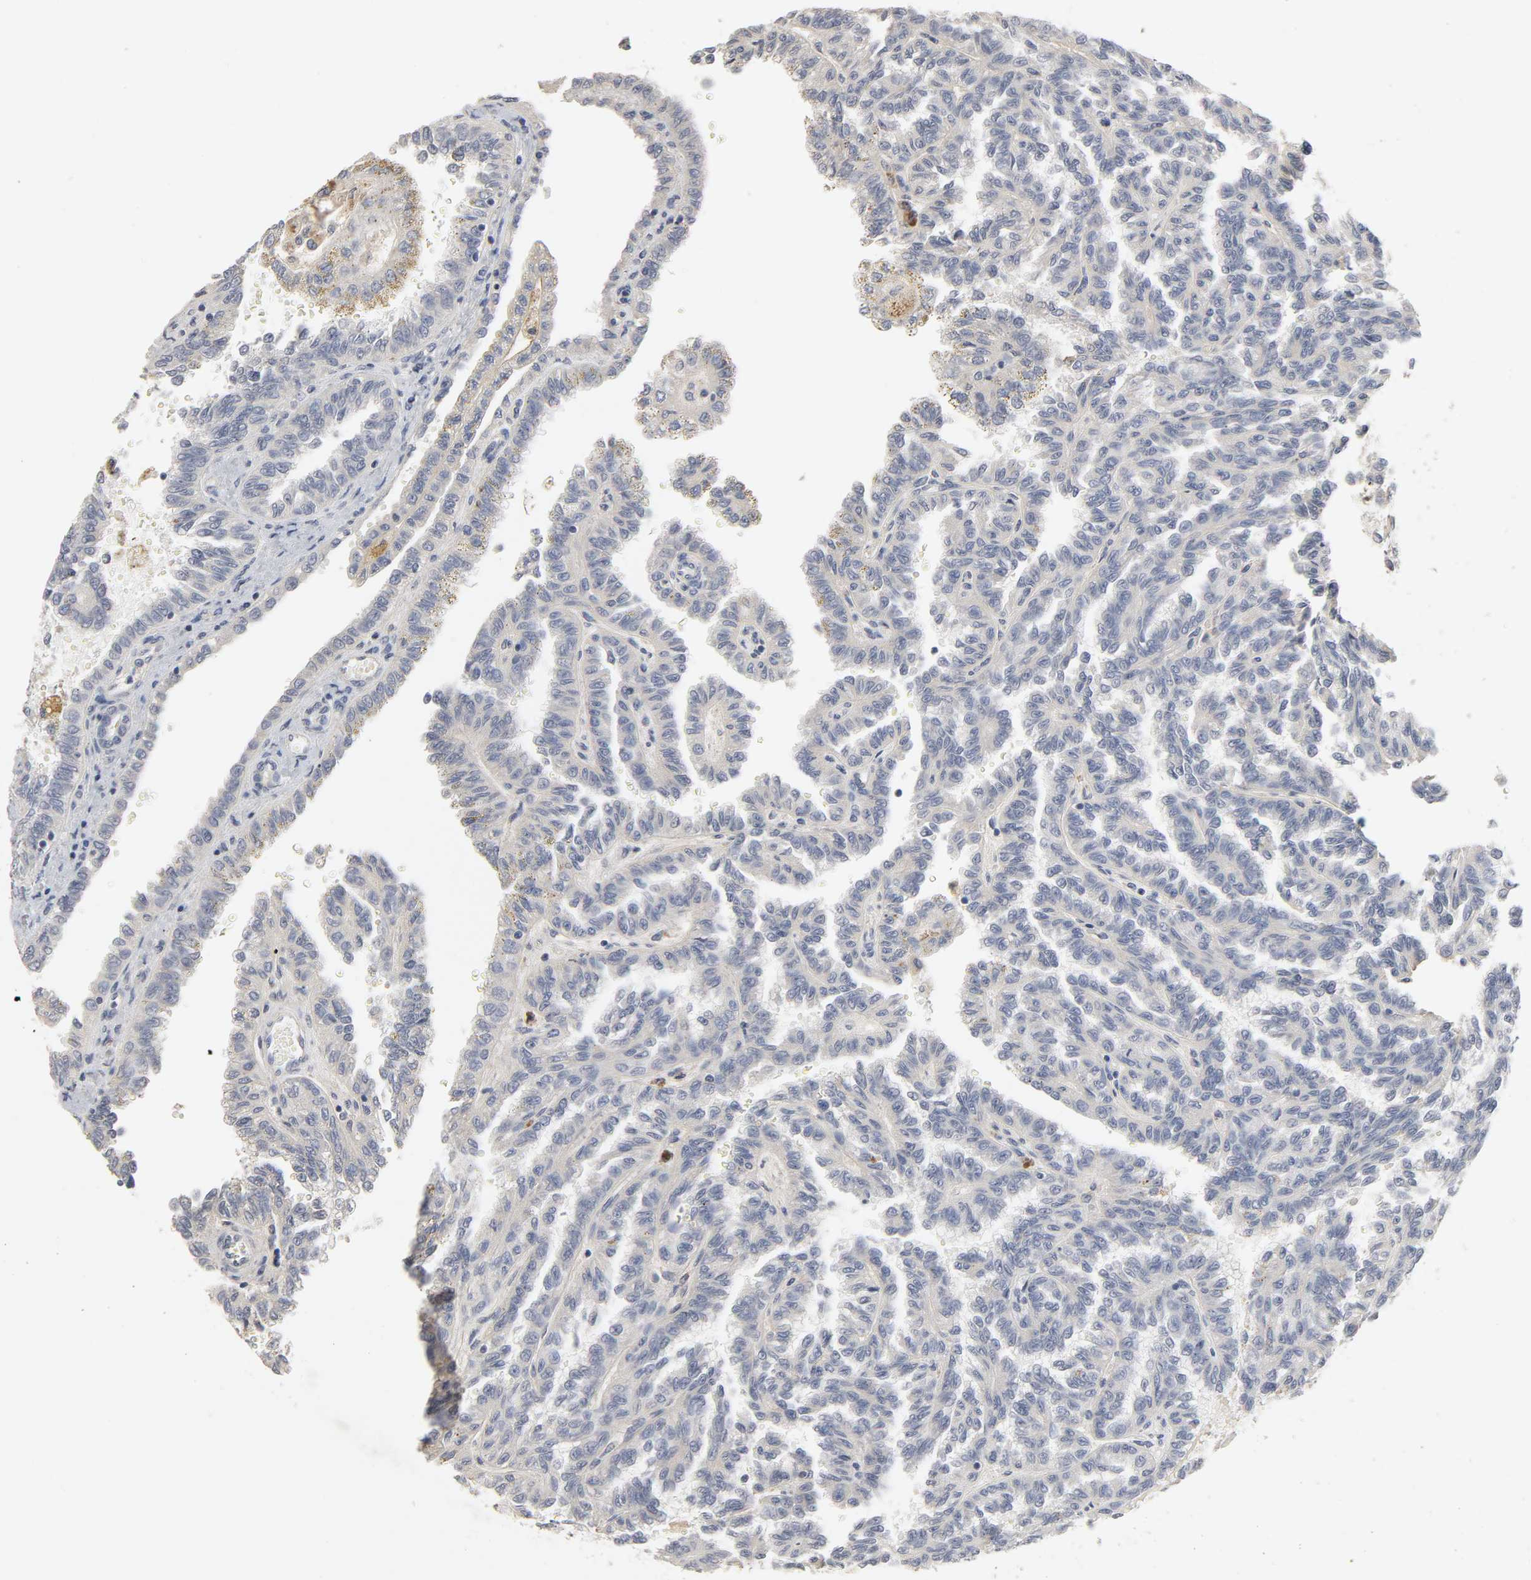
{"staining": {"intensity": "negative", "quantity": "none", "location": "none"}, "tissue": "renal cancer", "cell_type": "Tumor cells", "image_type": "cancer", "snomed": [{"axis": "morphology", "description": "Inflammation, NOS"}, {"axis": "morphology", "description": "Adenocarcinoma, NOS"}, {"axis": "topography", "description": "Kidney"}], "caption": "Tumor cells are negative for brown protein staining in renal cancer. The staining is performed using DAB brown chromogen with nuclei counter-stained in using hematoxylin.", "gene": "SLC10A2", "patient": {"sex": "male", "age": 68}}